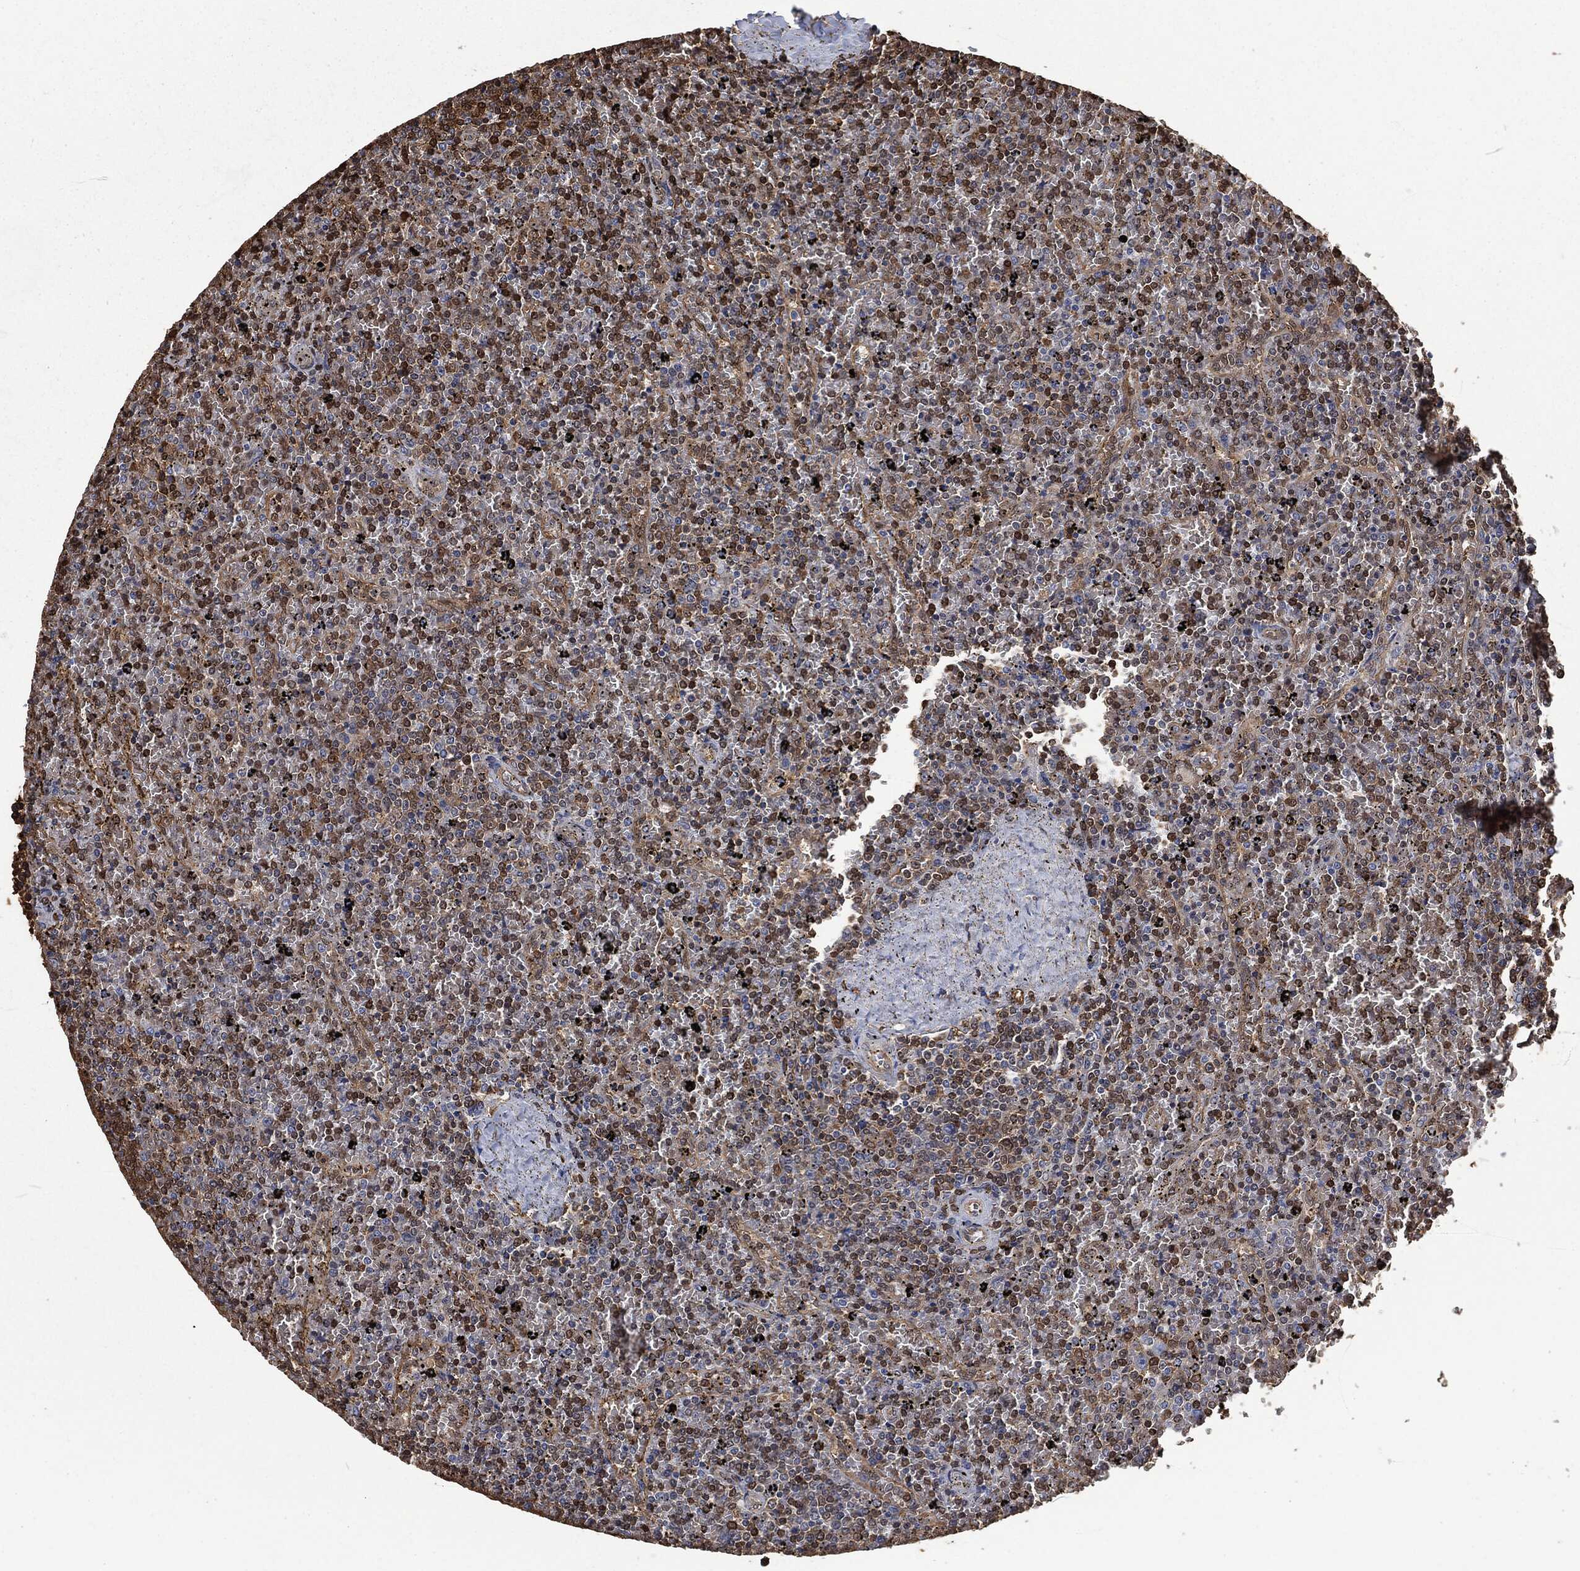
{"staining": {"intensity": "moderate", "quantity": "25%-75%", "location": "cytoplasmic/membranous,nuclear"}, "tissue": "lymphoma", "cell_type": "Tumor cells", "image_type": "cancer", "snomed": [{"axis": "morphology", "description": "Malignant lymphoma, non-Hodgkin's type, Low grade"}, {"axis": "topography", "description": "Spleen"}], "caption": "Immunohistochemical staining of lymphoma demonstrates moderate cytoplasmic/membranous and nuclear protein staining in about 25%-75% of tumor cells. (Brightfield microscopy of DAB IHC at high magnification).", "gene": "PRDX4", "patient": {"sex": "female", "age": 77}}